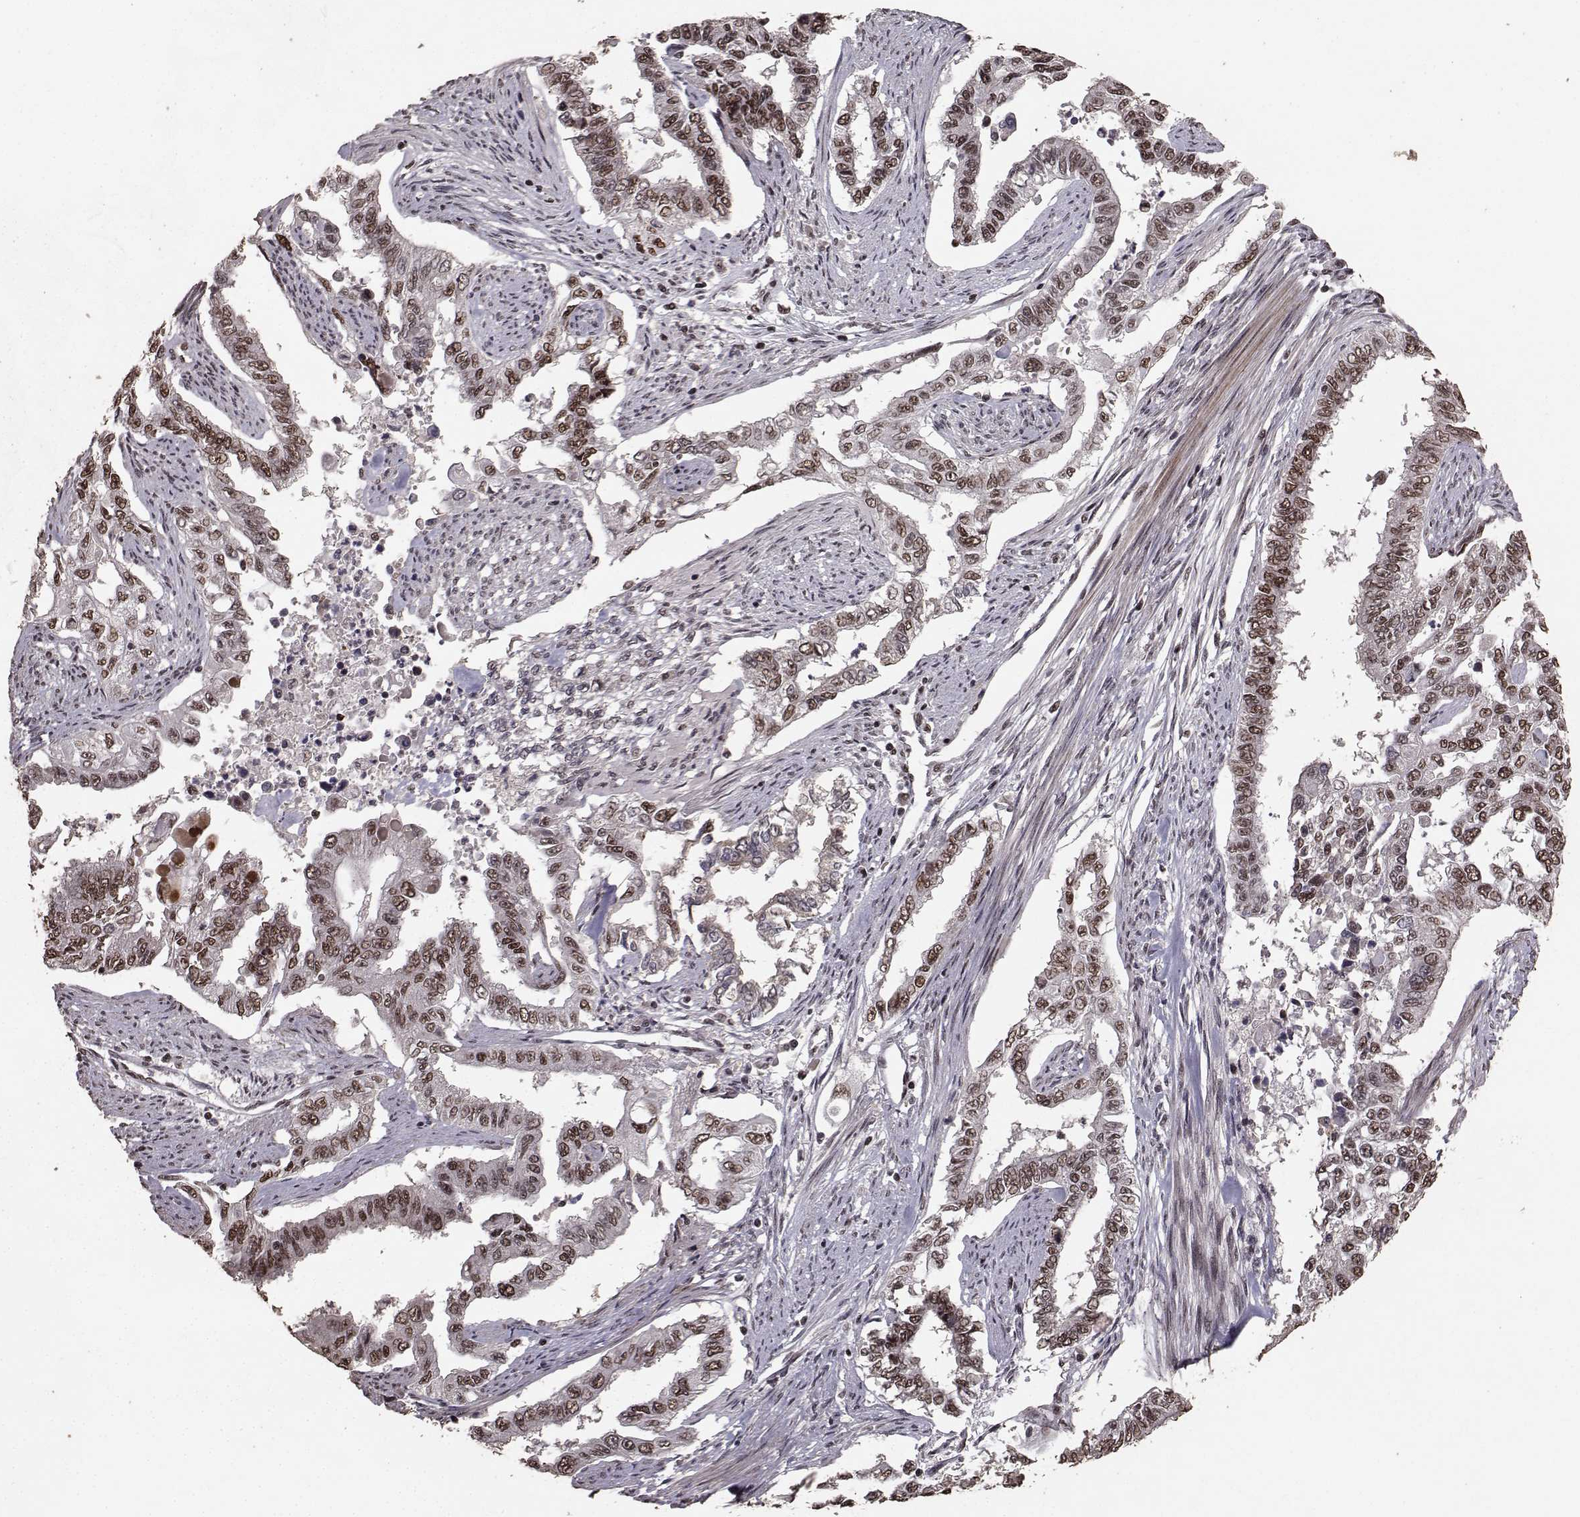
{"staining": {"intensity": "strong", "quantity": "25%-75%", "location": "nuclear"}, "tissue": "endometrial cancer", "cell_type": "Tumor cells", "image_type": "cancer", "snomed": [{"axis": "morphology", "description": "Adenocarcinoma, NOS"}, {"axis": "topography", "description": "Uterus"}], "caption": "Endometrial adenocarcinoma tissue shows strong nuclear staining in approximately 25%-75% of tumor cells", "gene": "SF1", "patient": {"sex": "female", "age": 59}}